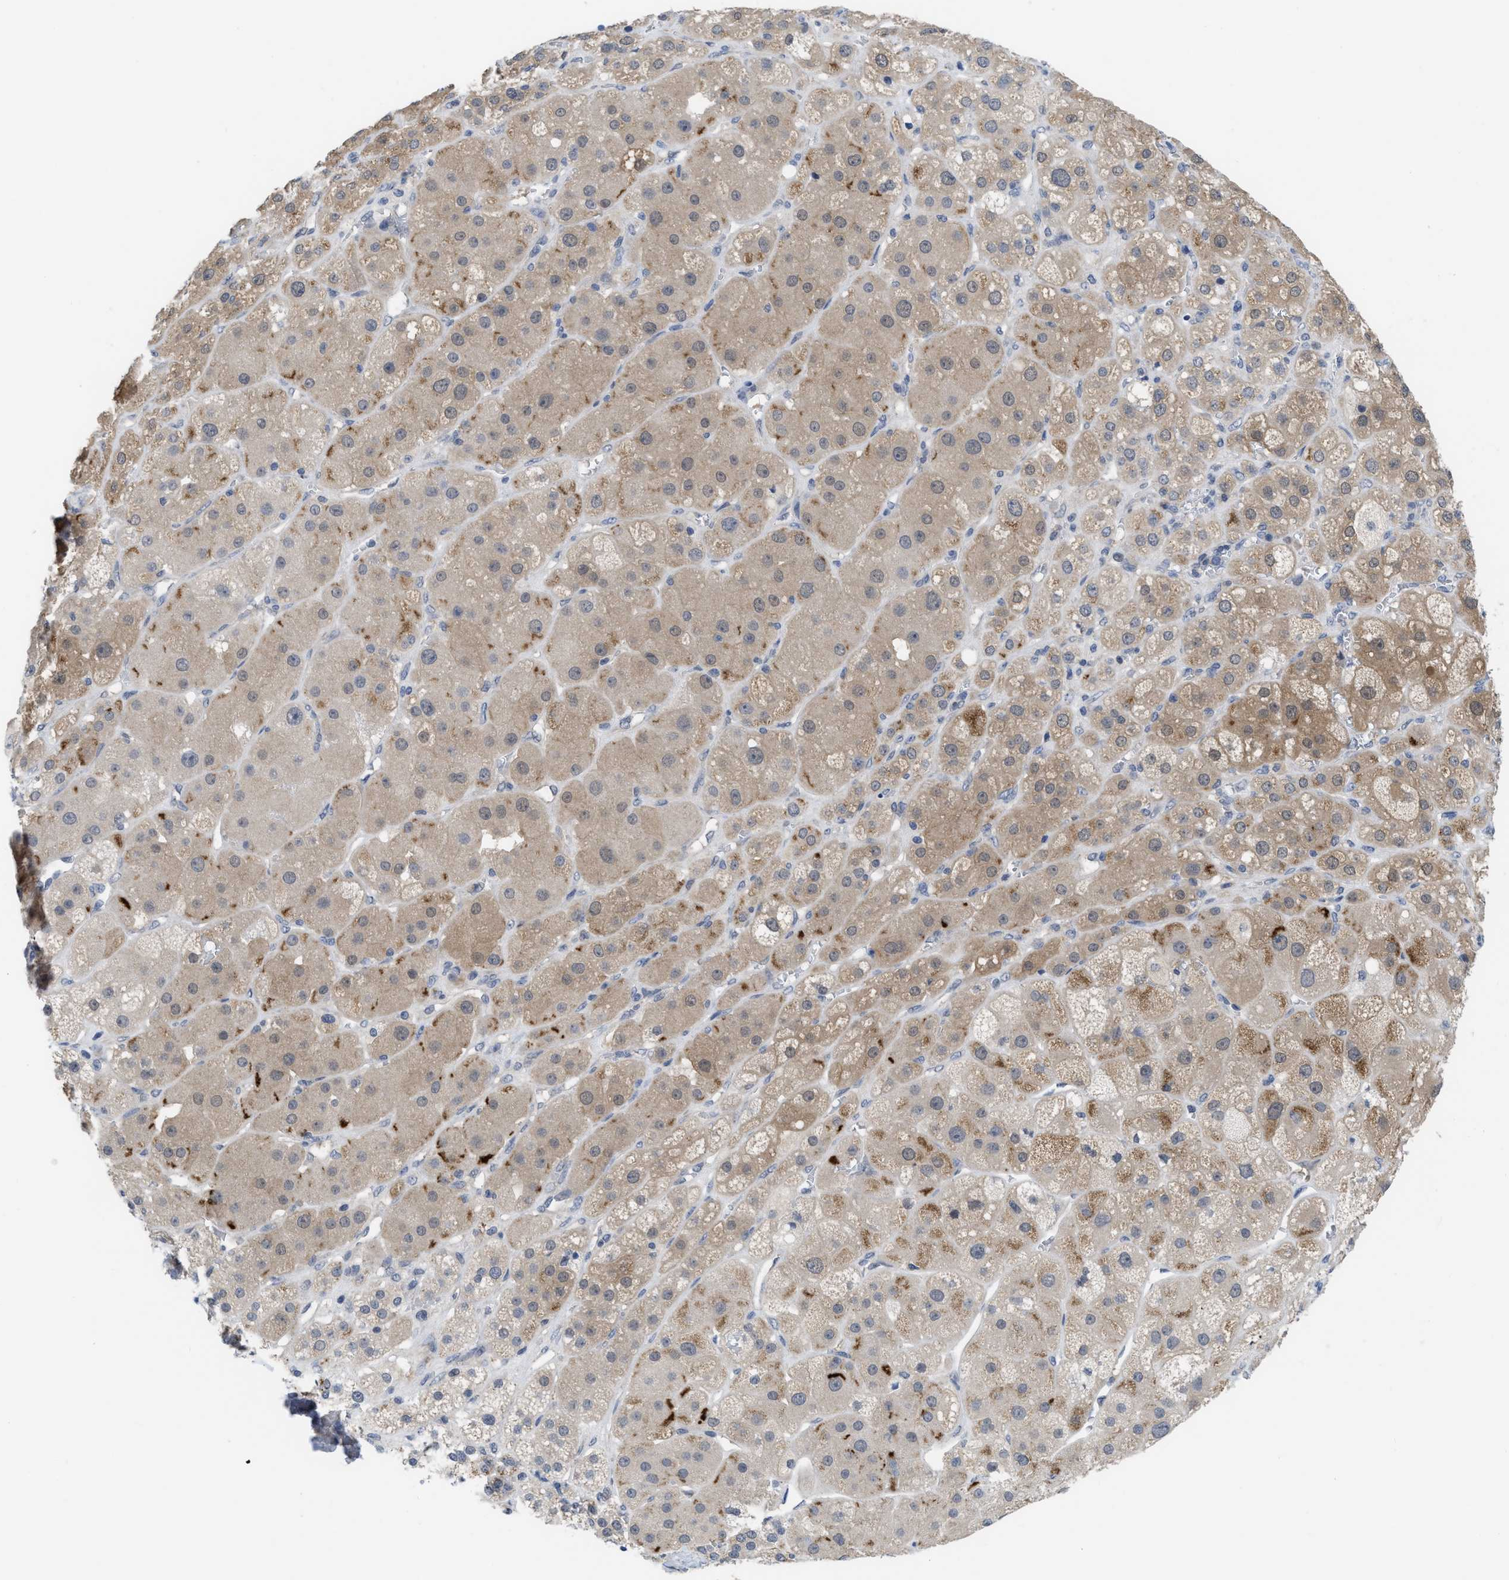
{"staining": {"intensity": "strong", "quantity": "<25%", "location": "cytoplasmic/membranous"}, "tissue": "adrenal gland", "cell_type": "Glandular cells", "image_type": "normal", "snomed": [{"axis": "morphology", "description": "Normal tissue, NOS"}, {"axis": "topography", "description": "Adrenal gland"}], "caption": "Immunohistochemistry (DAB) staining of unremarkable human adrenal gland demonstrates strong cytoplasmic/membranous protein expression in about <25% of glandular cells.", "gene": "LDAF1", "patient": {"sex": "female", "age": 47}}